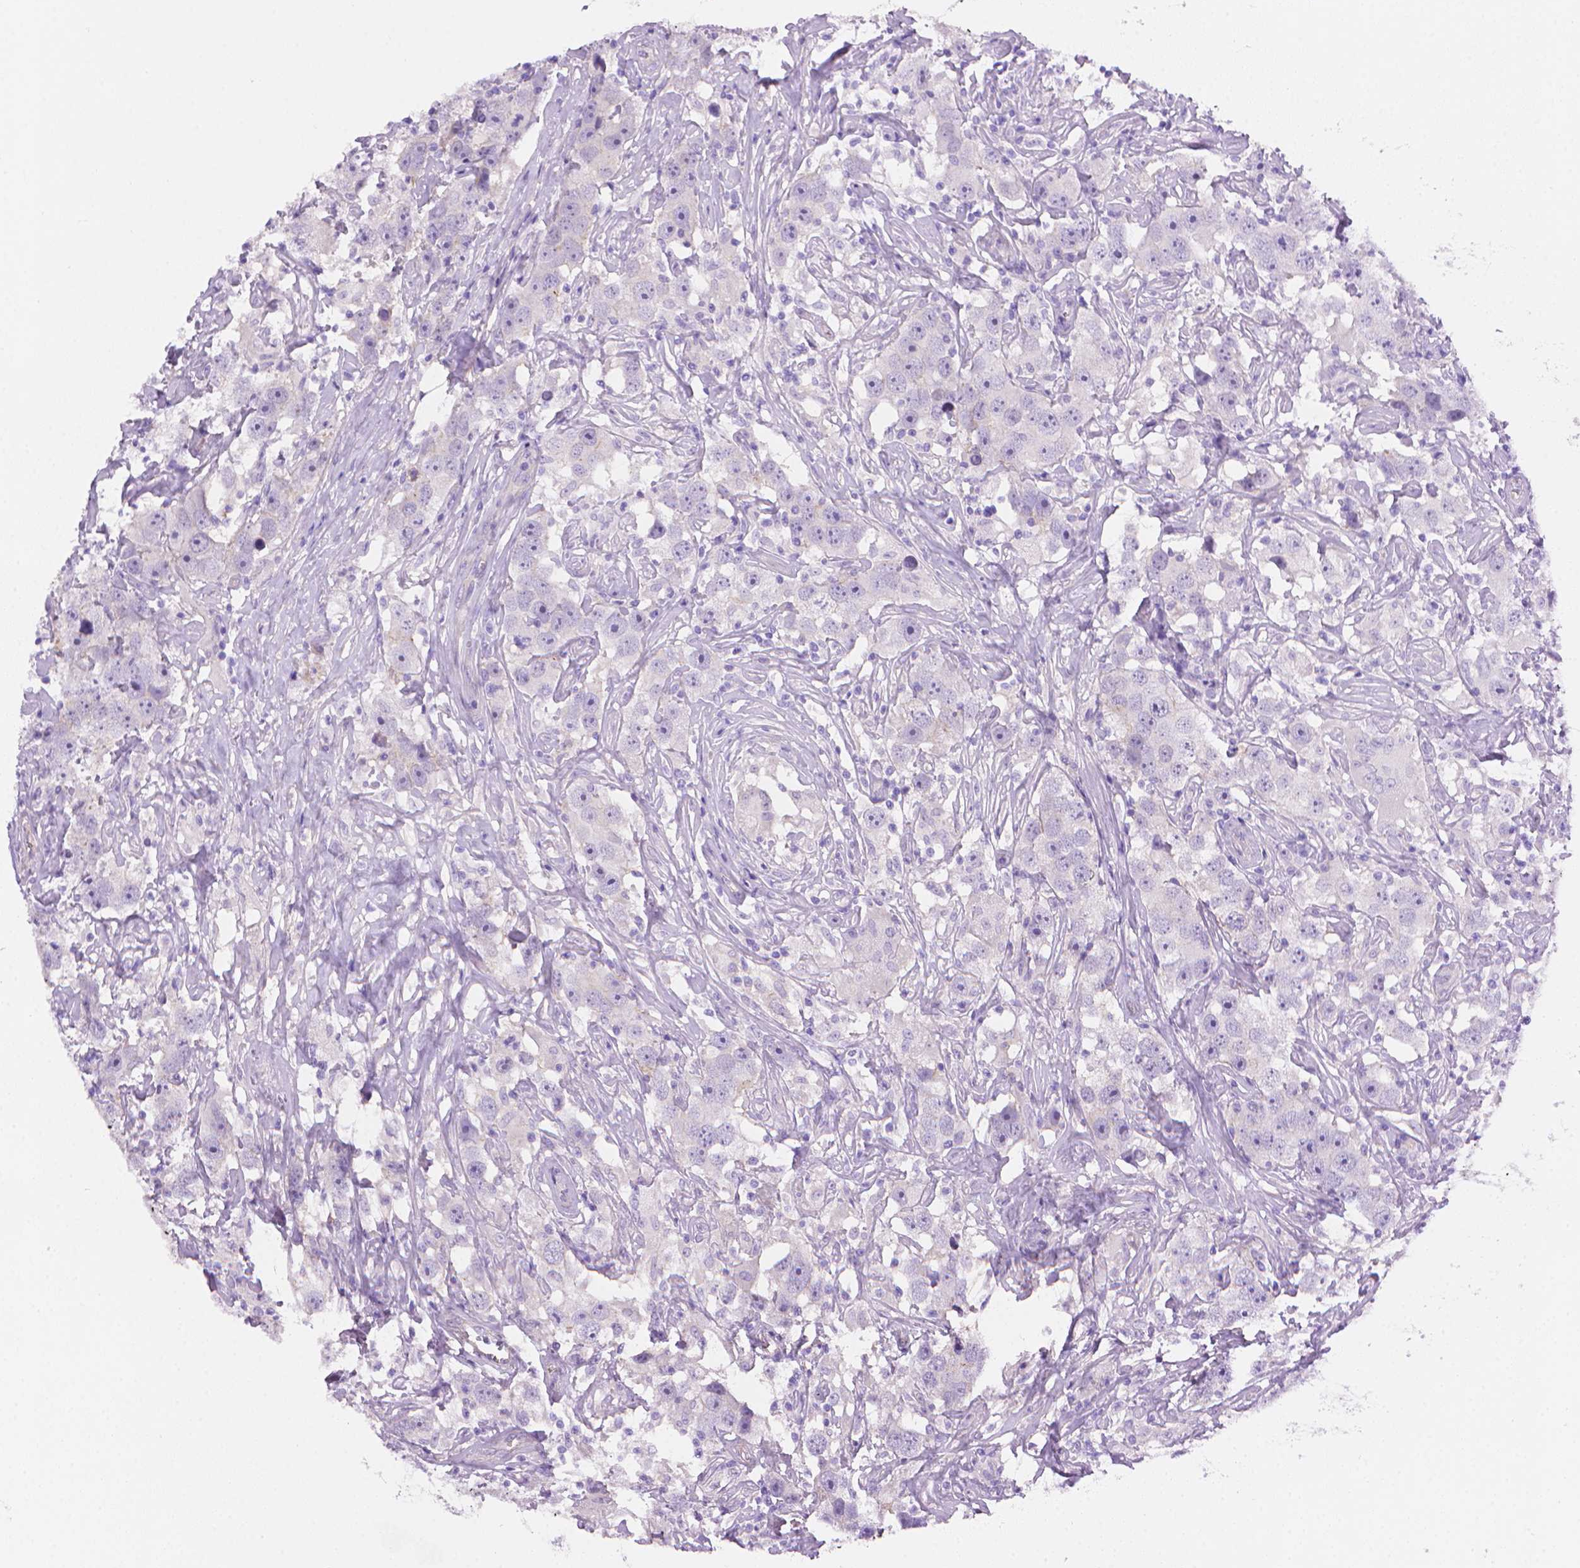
{"staining": {"intensity": "negative", "quantity": "none", "location": "none"}, "tissue": "testis cancer", "cell_type": "Tumor cells", "image_type": "cancer", "snomed": [{"axis": "morphology", "description": "Seminoma, NOS"}, {"axis": "topography", "description": "Testis"}], "caption": "A micrograph of human testis seminoma is negative for staining in tumor cells.", "gene": "AMMECR1", "patient": {"sex": "male", "age": 49}}